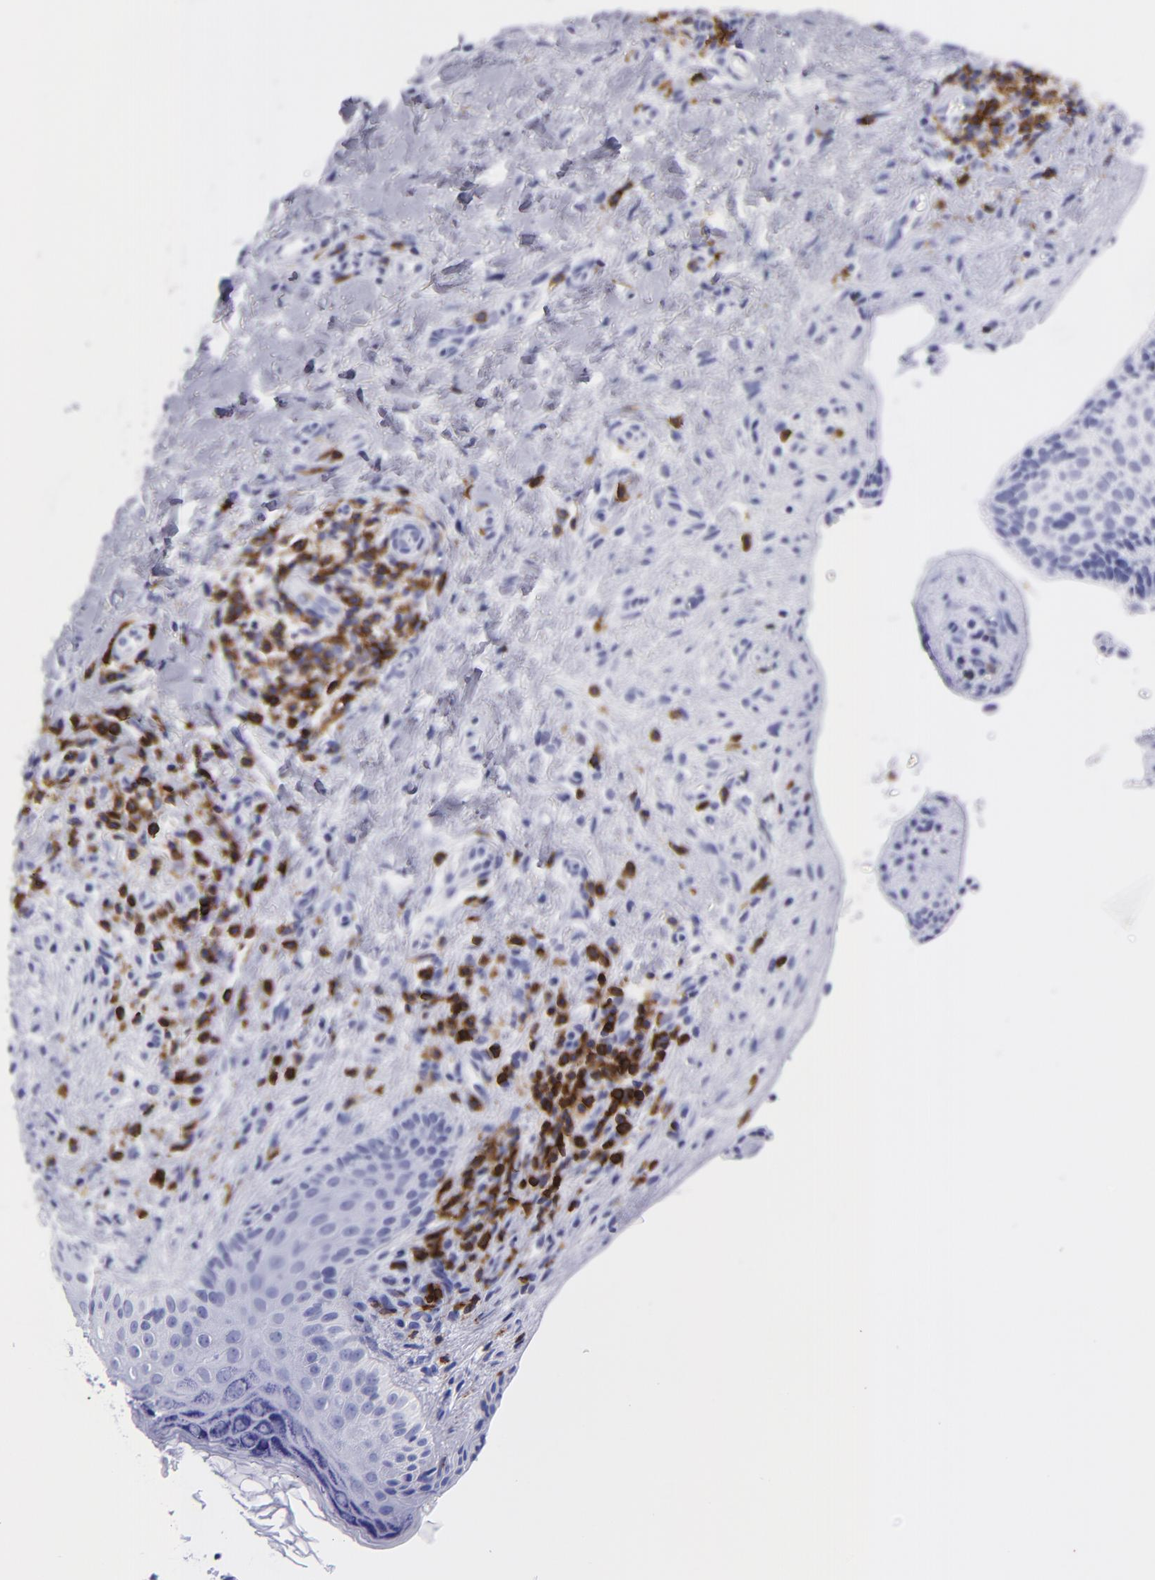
{"staining": {"intensity": "negative", "quantity": "none", "location": "none"}, "tissue": "skin cancer", "cell_type": "Tumor cells", "image_type": "cancer", "snomed": [{"axis": "morphology", "description": "Basal cell carcinoma"}, {"axis": "topography", "description": "Skin"}], "caption": "Skin basal cell carcinoma was stained to show a protein in brown. There is no significant expression in tumor cells.", "gene": "CD6", "patient": {"sex": "female", "age": 78}}